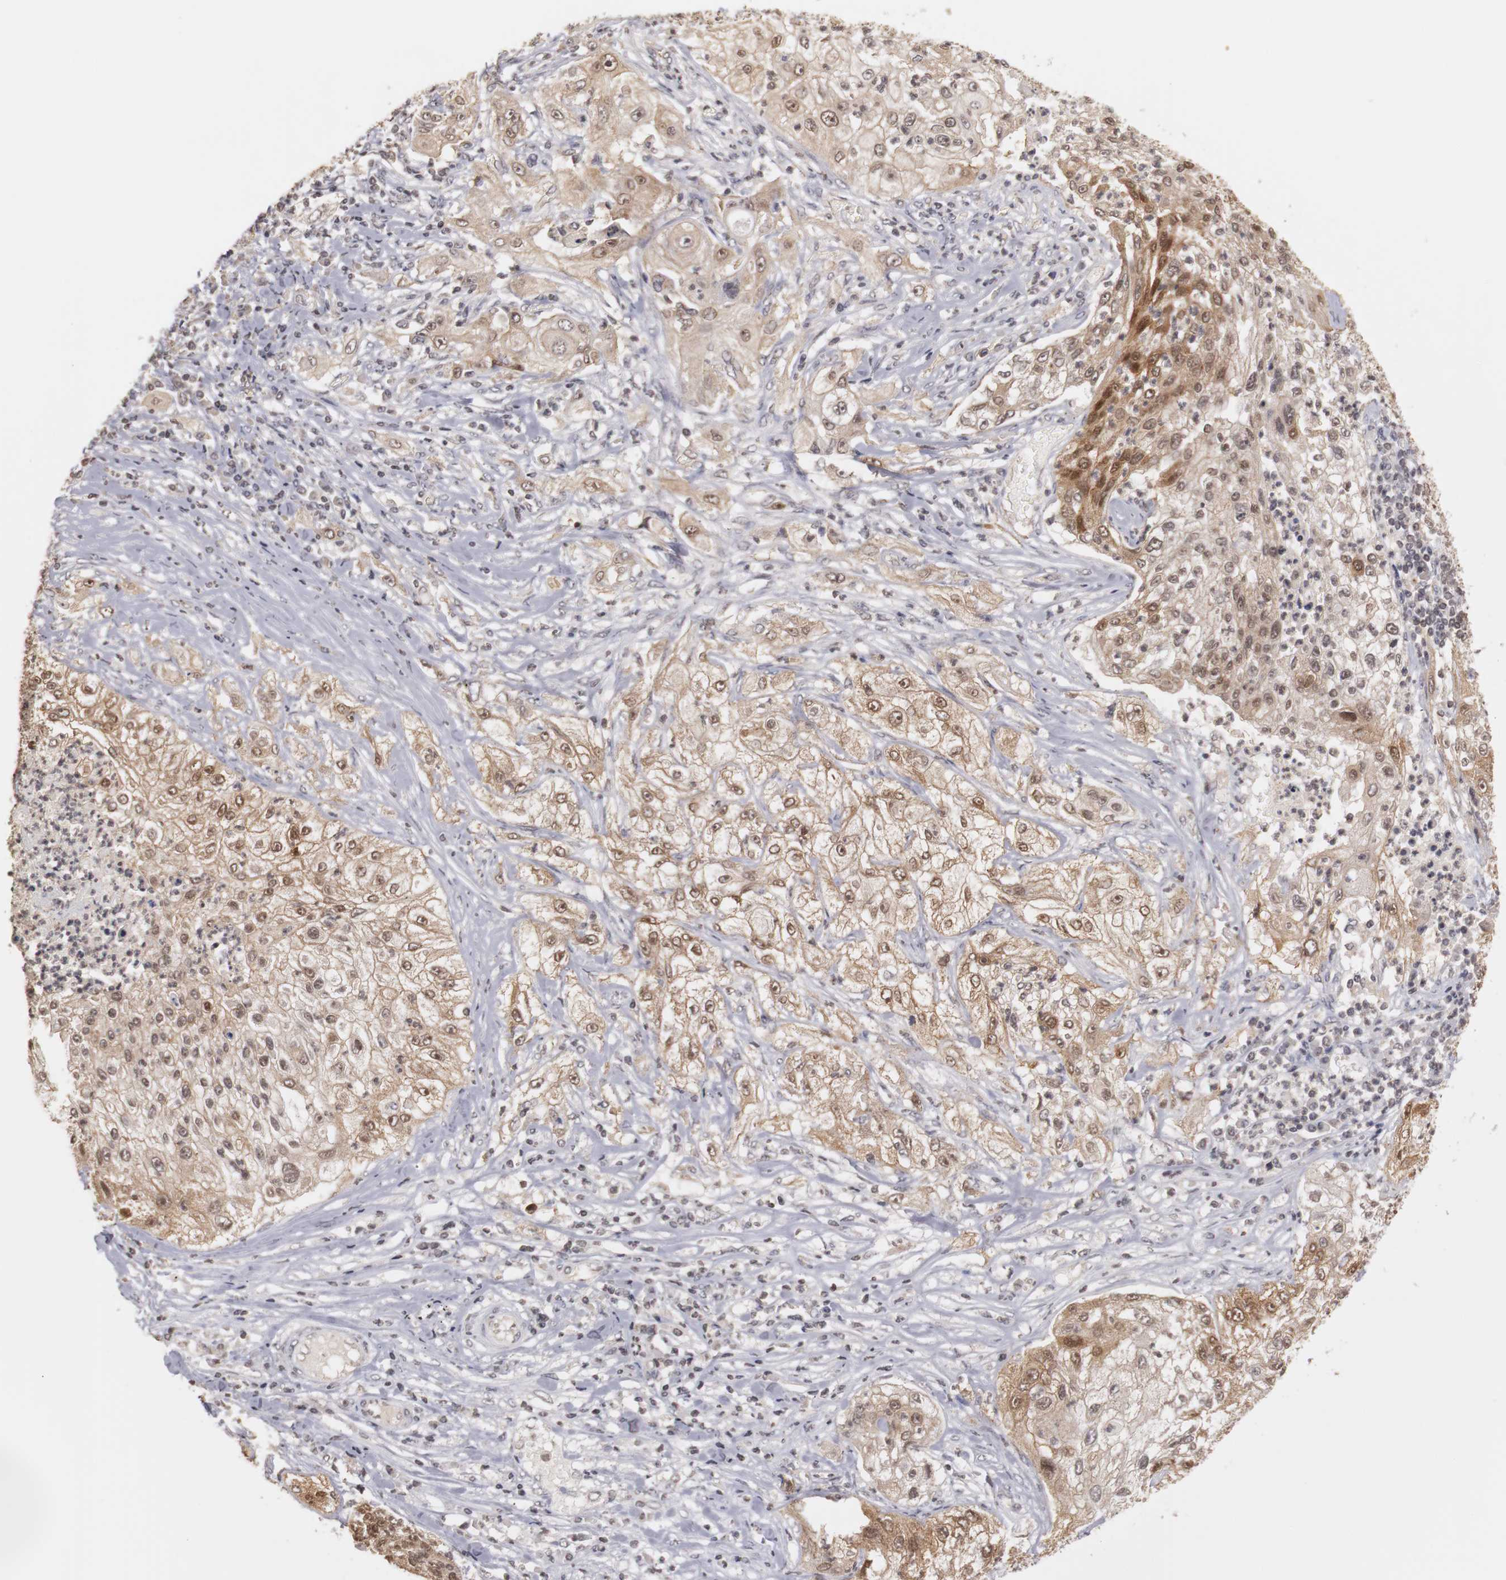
{"staining": {"intensity": "moderate", "quantity": ">75%", "location": "cytoplasmic/membranous,nuclear"}, "tissue": "lung cancer", "cell_type": "Tumor cells", "image_type": "cancer", "snomed": [{"axis": "morphology", "description": "Inflammation, NOS"}, {"axis": "morphology", "description": "Squamous cell carcinoma, NOS"}, {"axis": "topography", "description": "Lymph node"}, {"axis": "topography", "description": "Soft tissue"}, {"axis": "topography", "description": "Lung"}], "caption": "A brown stain highlights moderate cytoplasmic/membranous and nuclear expression of a protein in human squamous cell carcinoma (lung) tumor cells.", "gene": "PLEKHA1", "patient": {"sex": "male", "age": 66}}